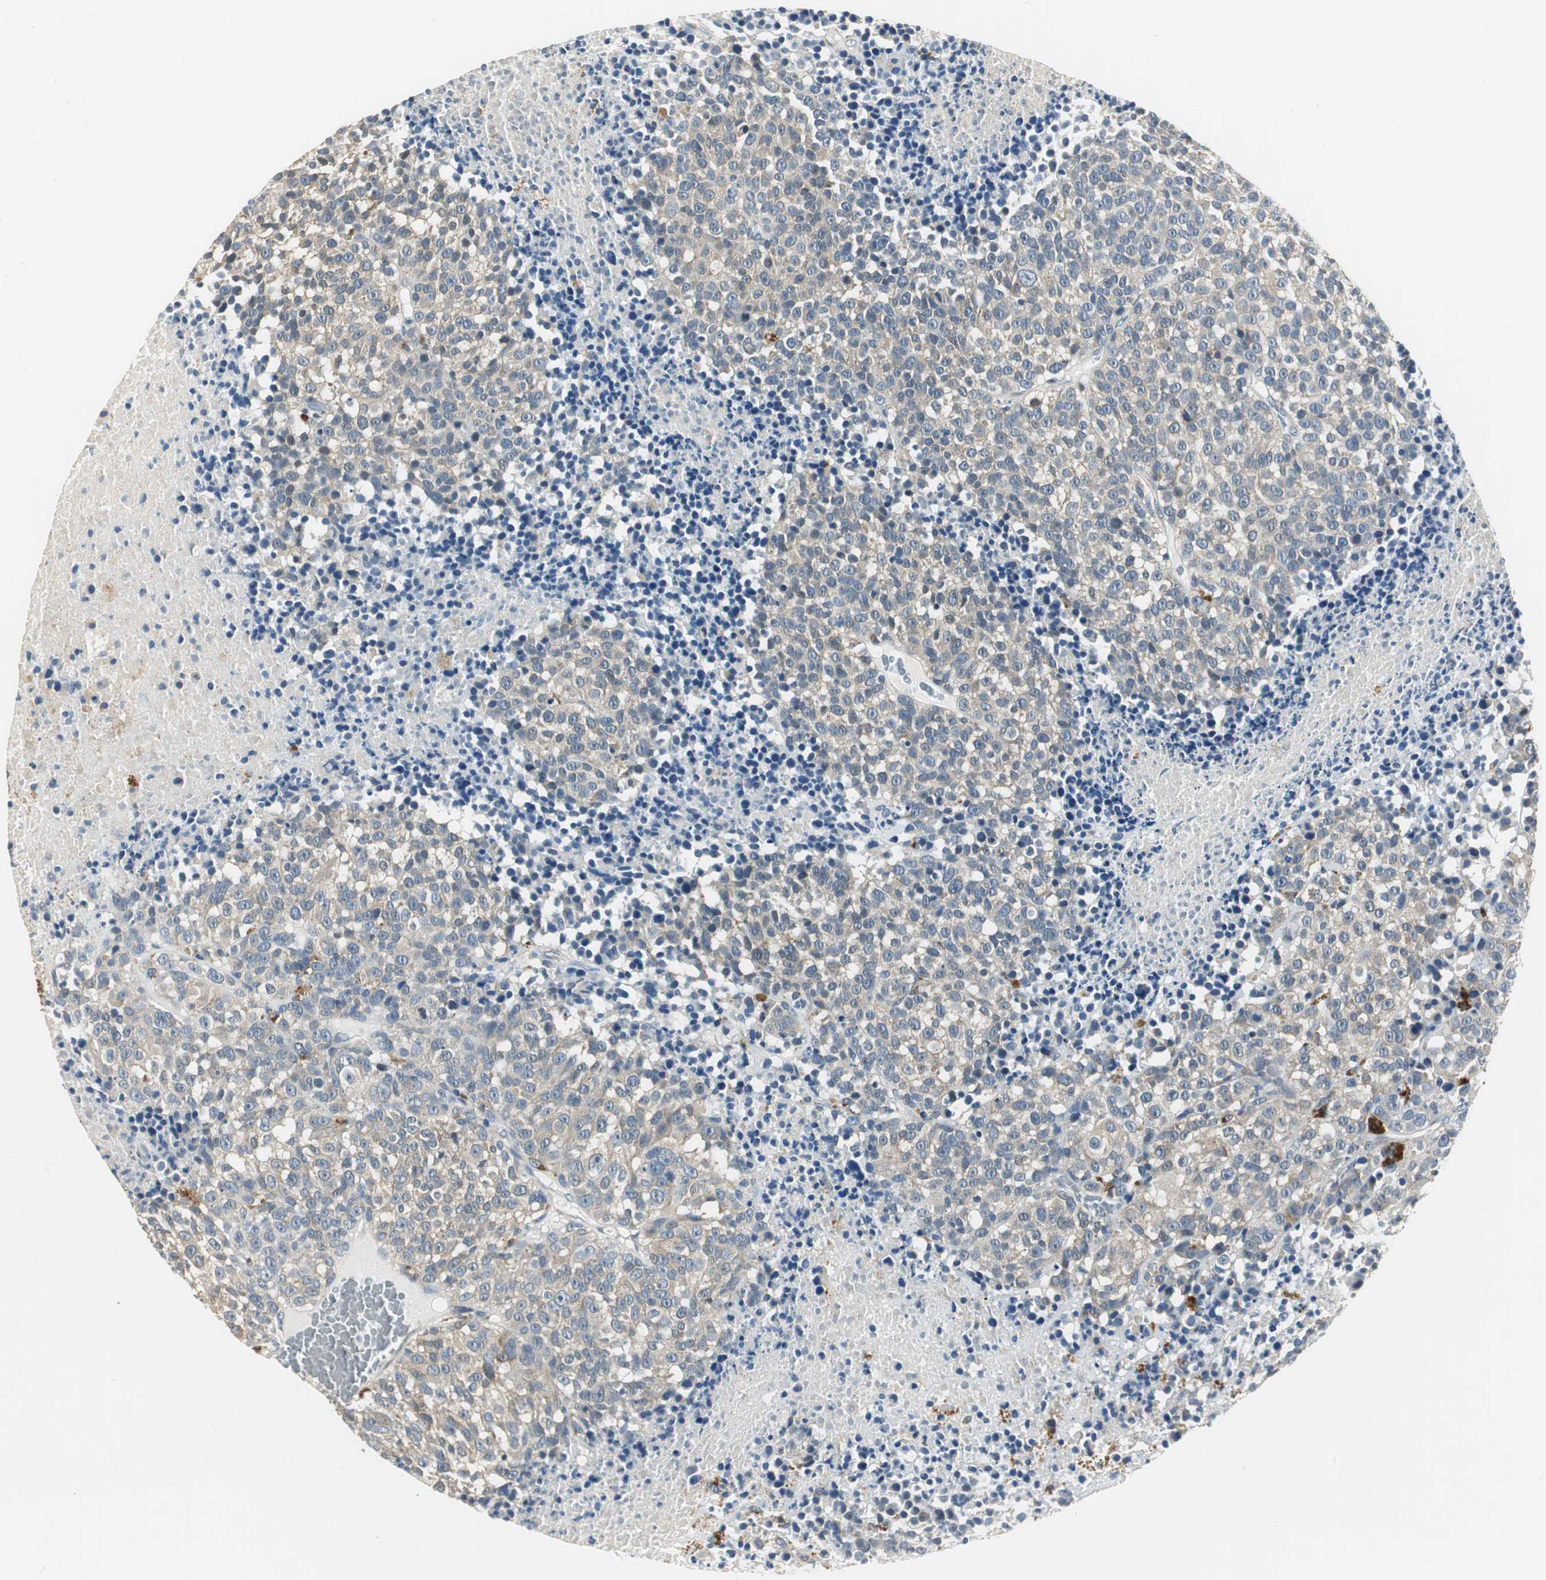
{"staining": {"intensity": "weak", "quantity": "25%-75%", "location": "cytoplasmic/membranous"}, "tissue": "melanoma", "cell_type": "Tumor cells", "image_type": "cancer", "snomed": [{"axis": "morphology", "description": "Malignant melanoma, Metastatic site"}, {"axis": "topography", "description": "Cerebral cortex"}], "caption": "Immunohistochemical staining of human malignant melanoma (metastatic site) demonstrates low levels of weak cytoplasmic/membranous staining in about 25%-75% of tumor cells.", "gene": "NIT1", "patient": {"sex": "female", "age": 52}}